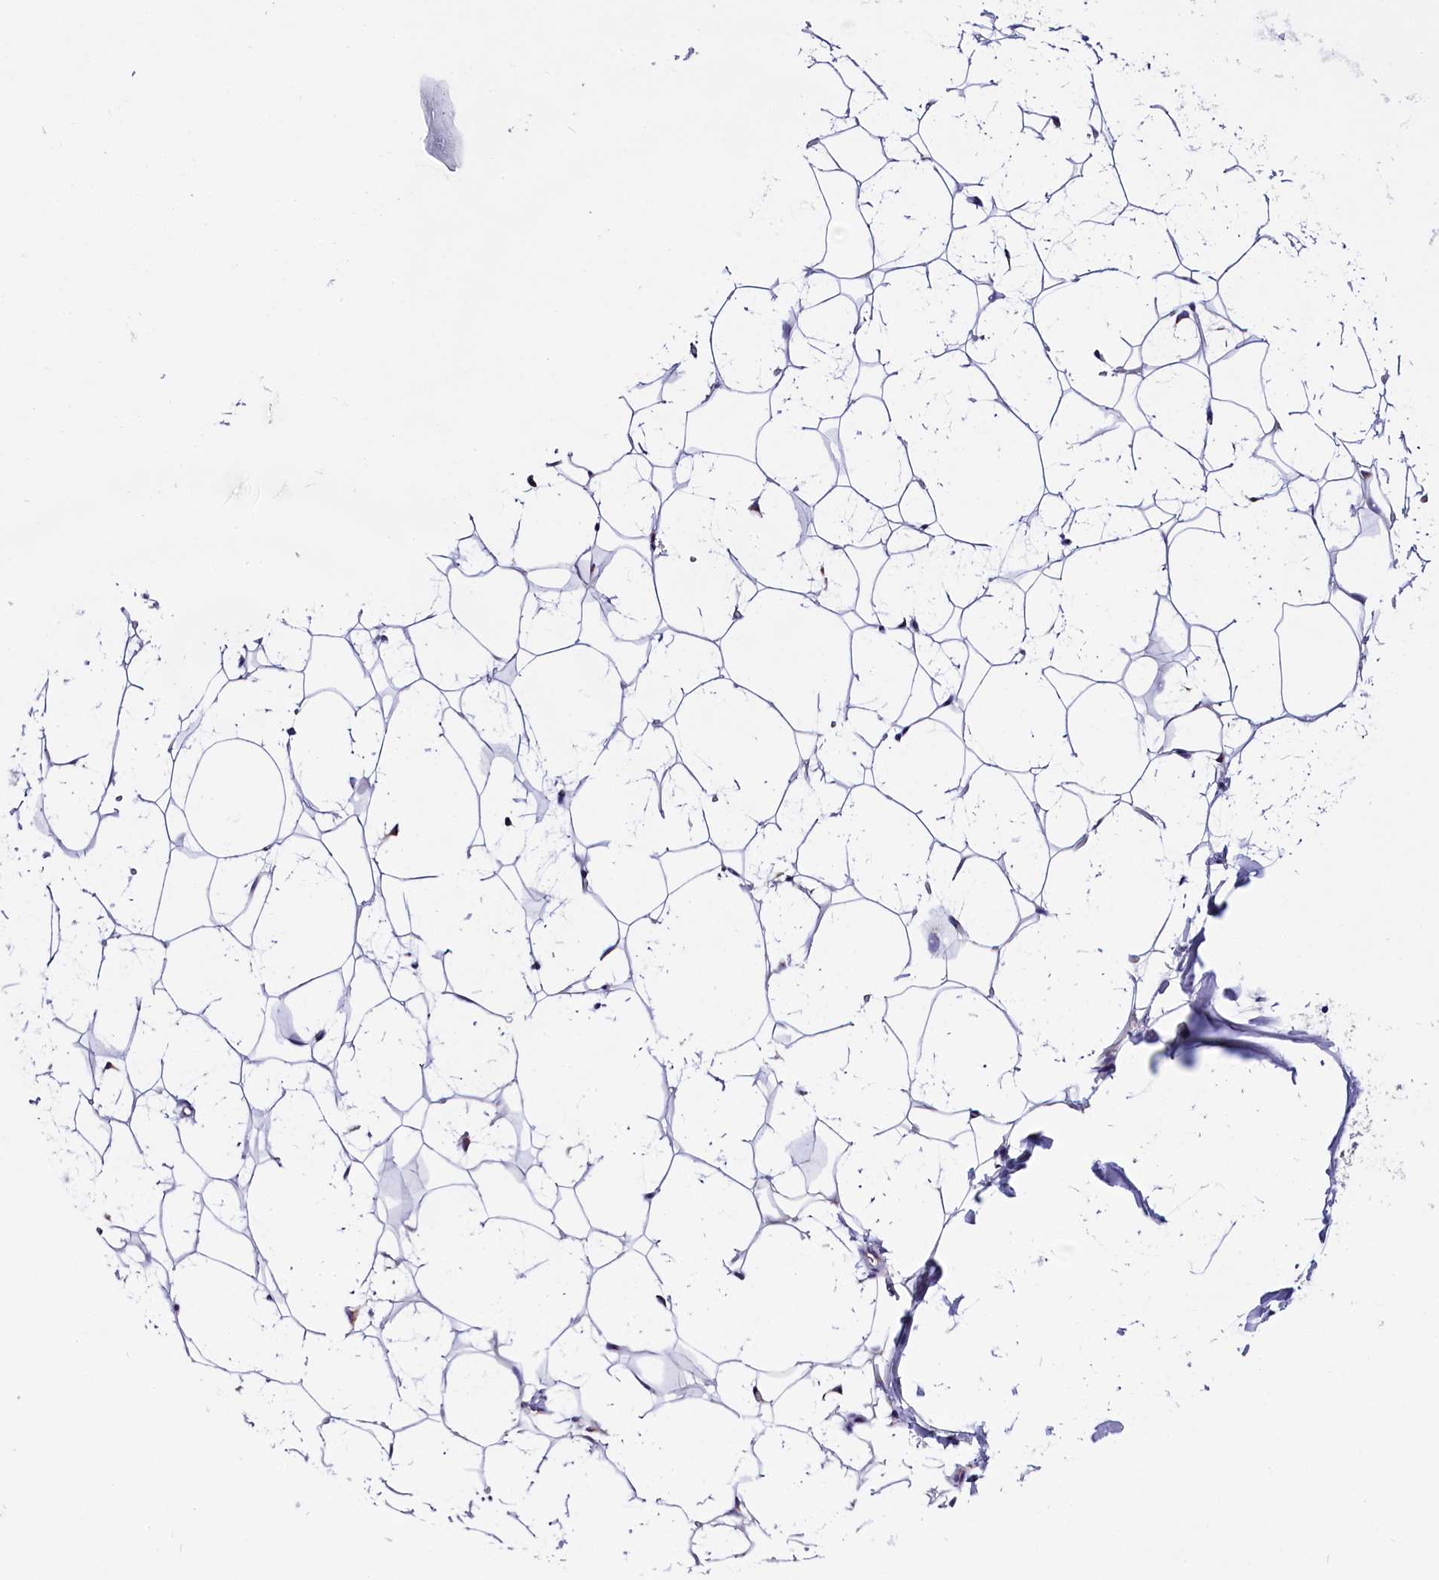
{"staining": {"intensity": "negative", "quantity": "none", "location": "none"}, "tissue": "adipose tissue", "cell_type": "Adipocytes", "image_type": "normal", "snomed": [{"axis": "morphology", "description": "Normal tissue, NOS"}, {"axis": "topography", "description": "Breast"}], "caption": "DAB (3,3'-diaminobenzidine) immunohistochemical staining of benign human adipose tissue shows no significant expression in adipocytes.", "gene": "UACA", "patient": {"sex": "female", "age": 26}}